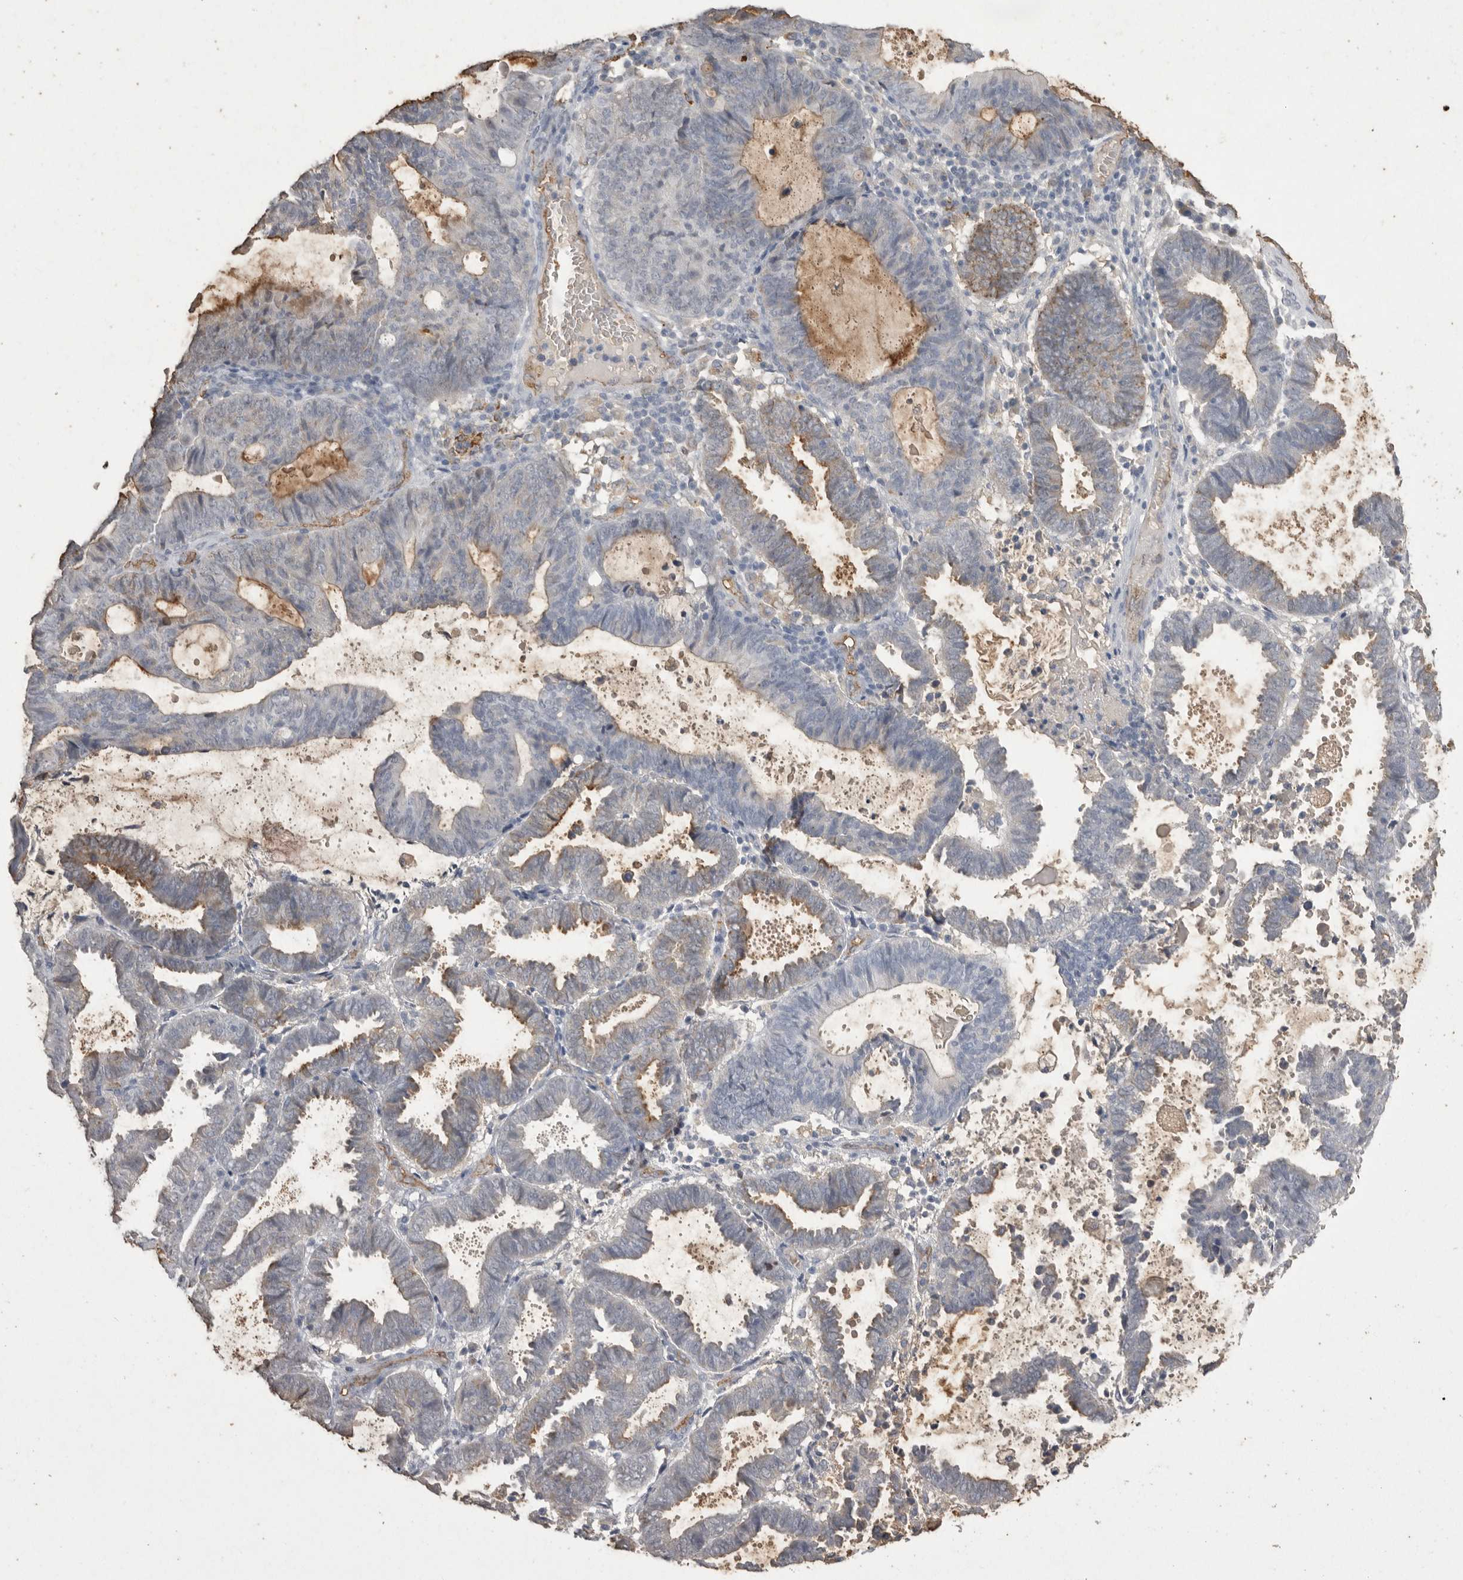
{"staining": {"intensity": "weak", "quantity": "<25%", "location": "cytoplasmic/membranous"}, "tissue": "endometrial cancer", "cell_type": "Tumor cells", "image_type": "cancer", "snomed": [{"axis": "morphology", "description": "Adenocarcinoma, NOS"}, {"axis": "topography", "description": "Uterus"}], "caption": "Endometrial adenocarcinoma stained for a protein using immunohistochemistry (IHC) displays no expression tumor cells.", "gene": "IL27", "patient": {"sex": "female", "age": 83}}